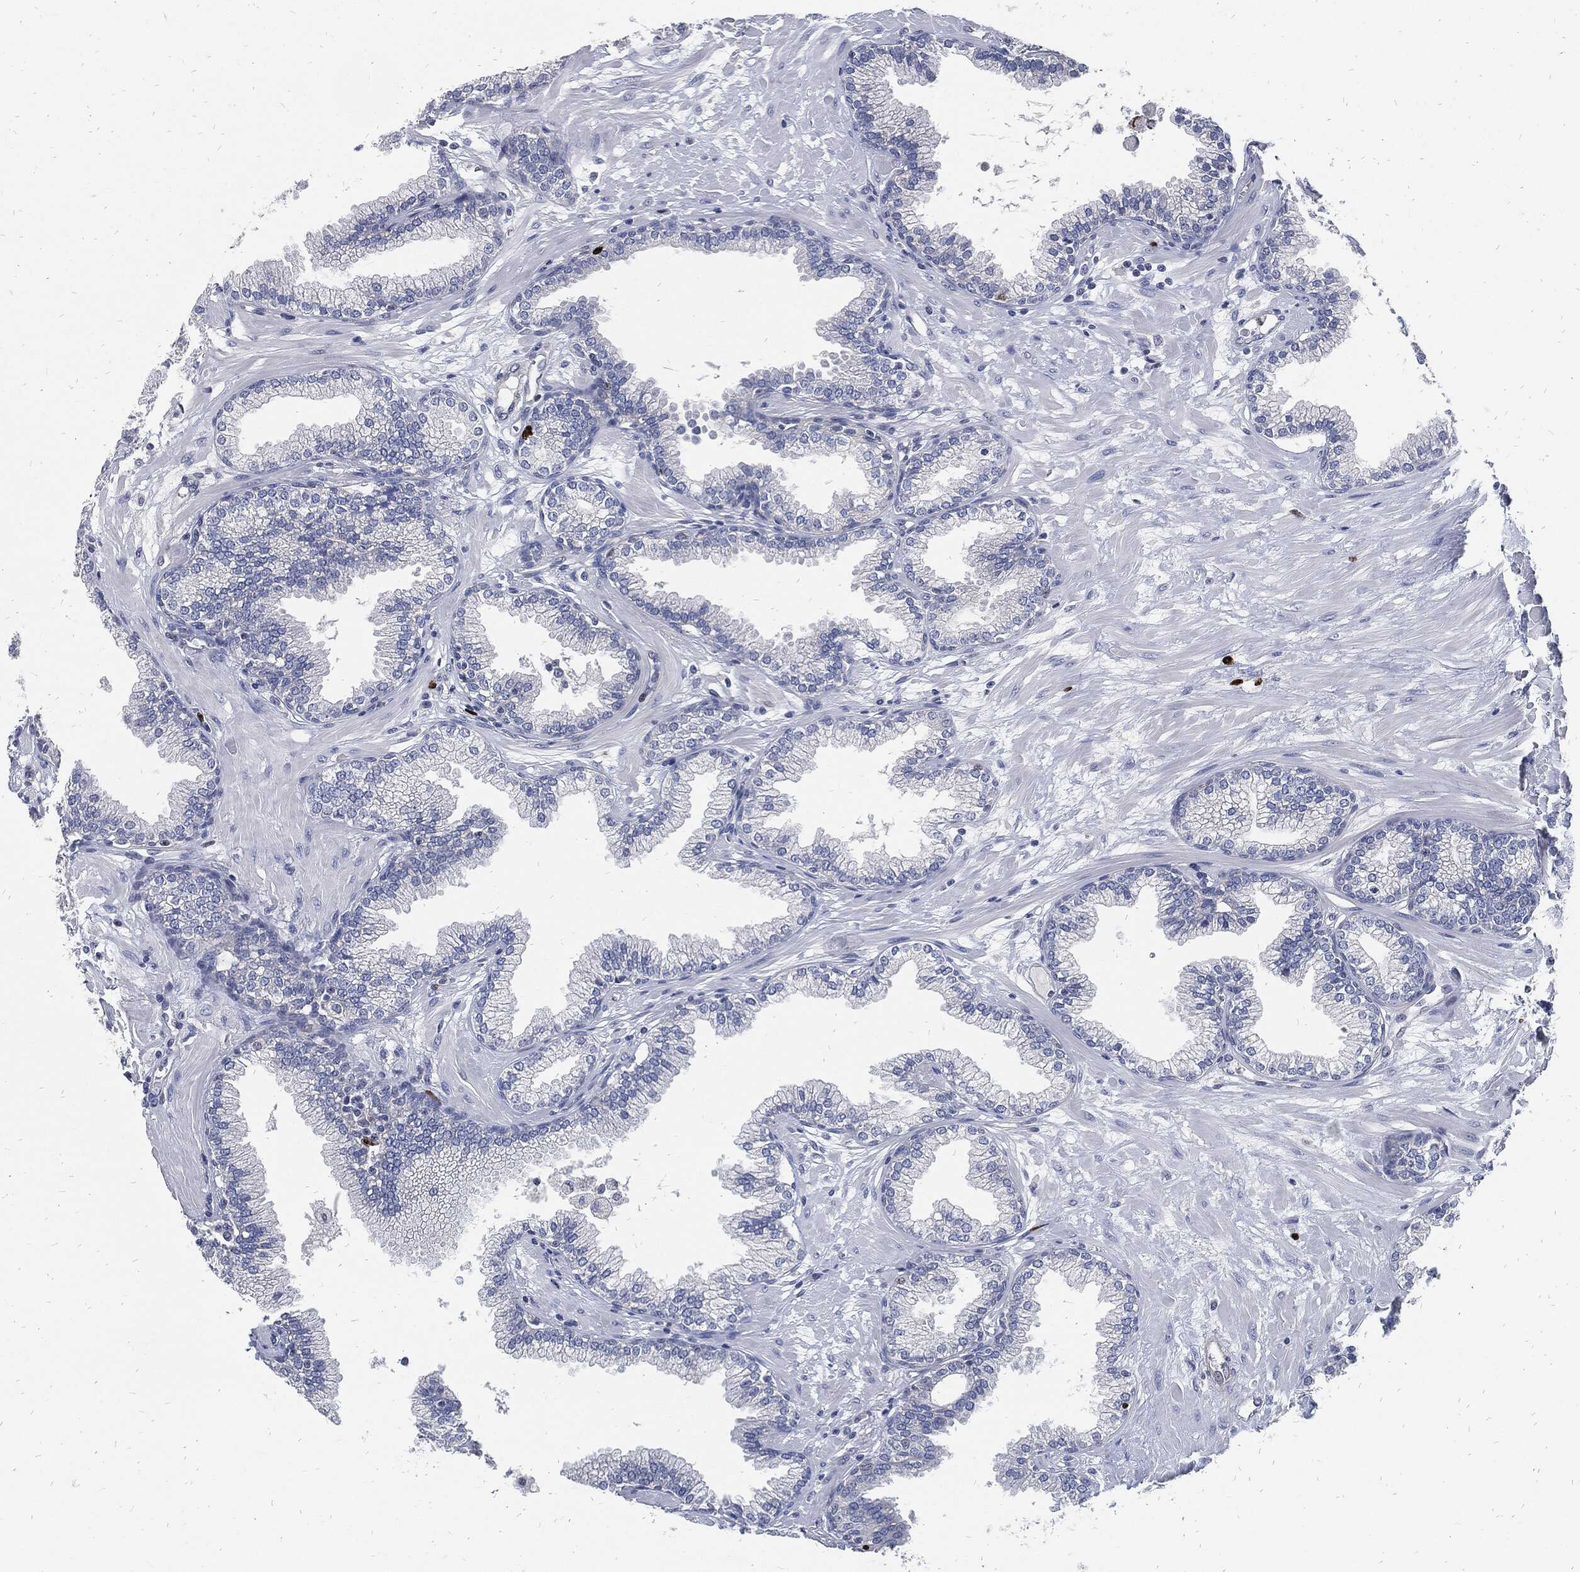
{"staining": {"intensity": "negative", "quantity": "none", "location": "none"}, "tissue": "prostate", "cell_type": "Glandular cells", "image_type": "normal", "snomed": [{"axis": "morphology", "description": "Normal tissue, NOS"}, {"axis": "topography", "description": "Prostate"}], "caption": "Immunohistochemistry (IHC) of normal prostate reveals no staining in glandular cells. Nuclei are stained in blue.", "gene": "MKI67", "patient": {"sex": "male", "age": 64}}